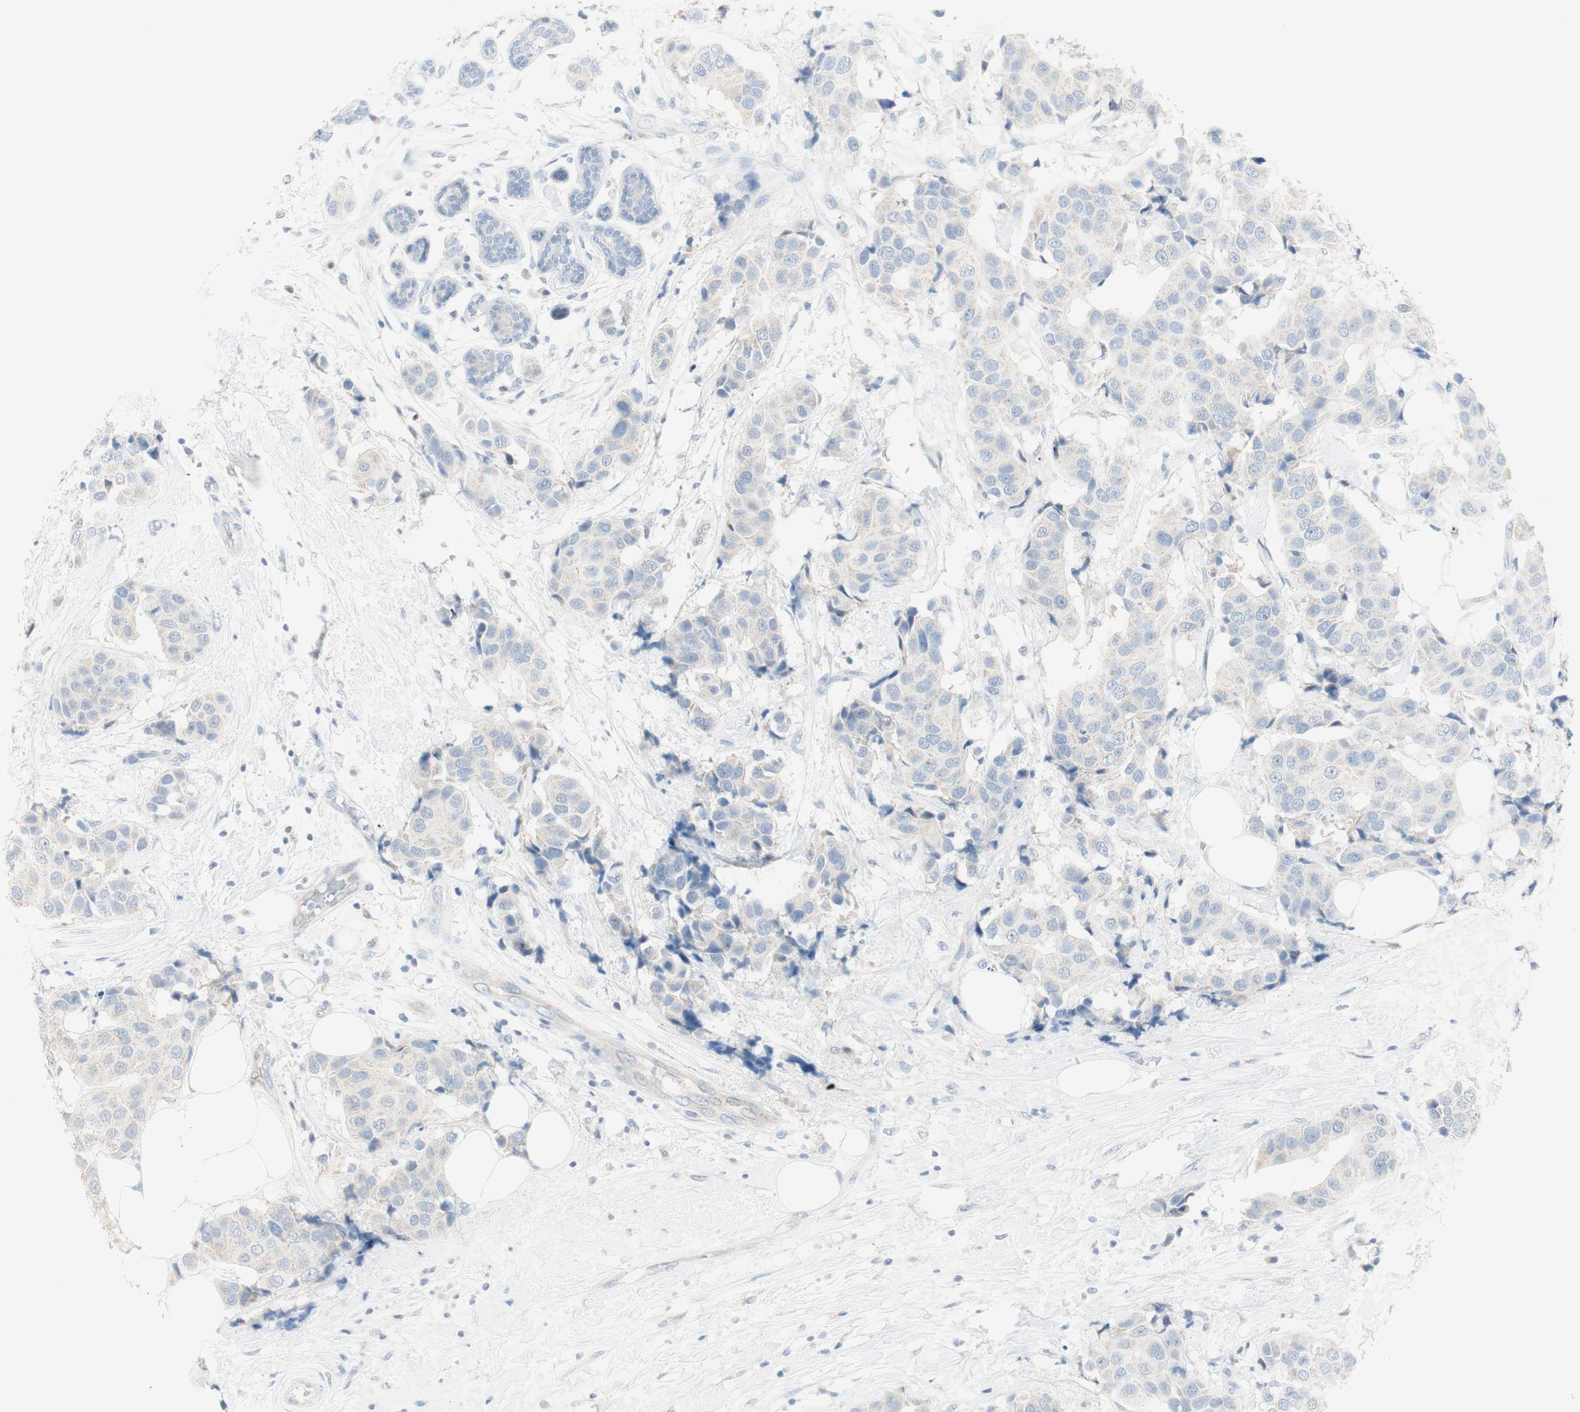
{"staining": {"intensity": "negative", "quantity": "none", "location": "none"}, "tissue": "breast cancer", "cell_type": "Tumor cells", "image_type": "cancer", "snomed": [{"axis": "morphology", "description": "Normal tissue, NOS"}, {"axis": "morphology", "description": "Duct carcinoma"}, {"axis": "topography", "description": "Breast"}], "caption": "This is an immunohistochemistry (IHC) micrograph of invasive ductal carcinoma (breast). There is no expression in tumor cells.", "gene": "ART3", "patient": {"sex": "female", "age": 39}}